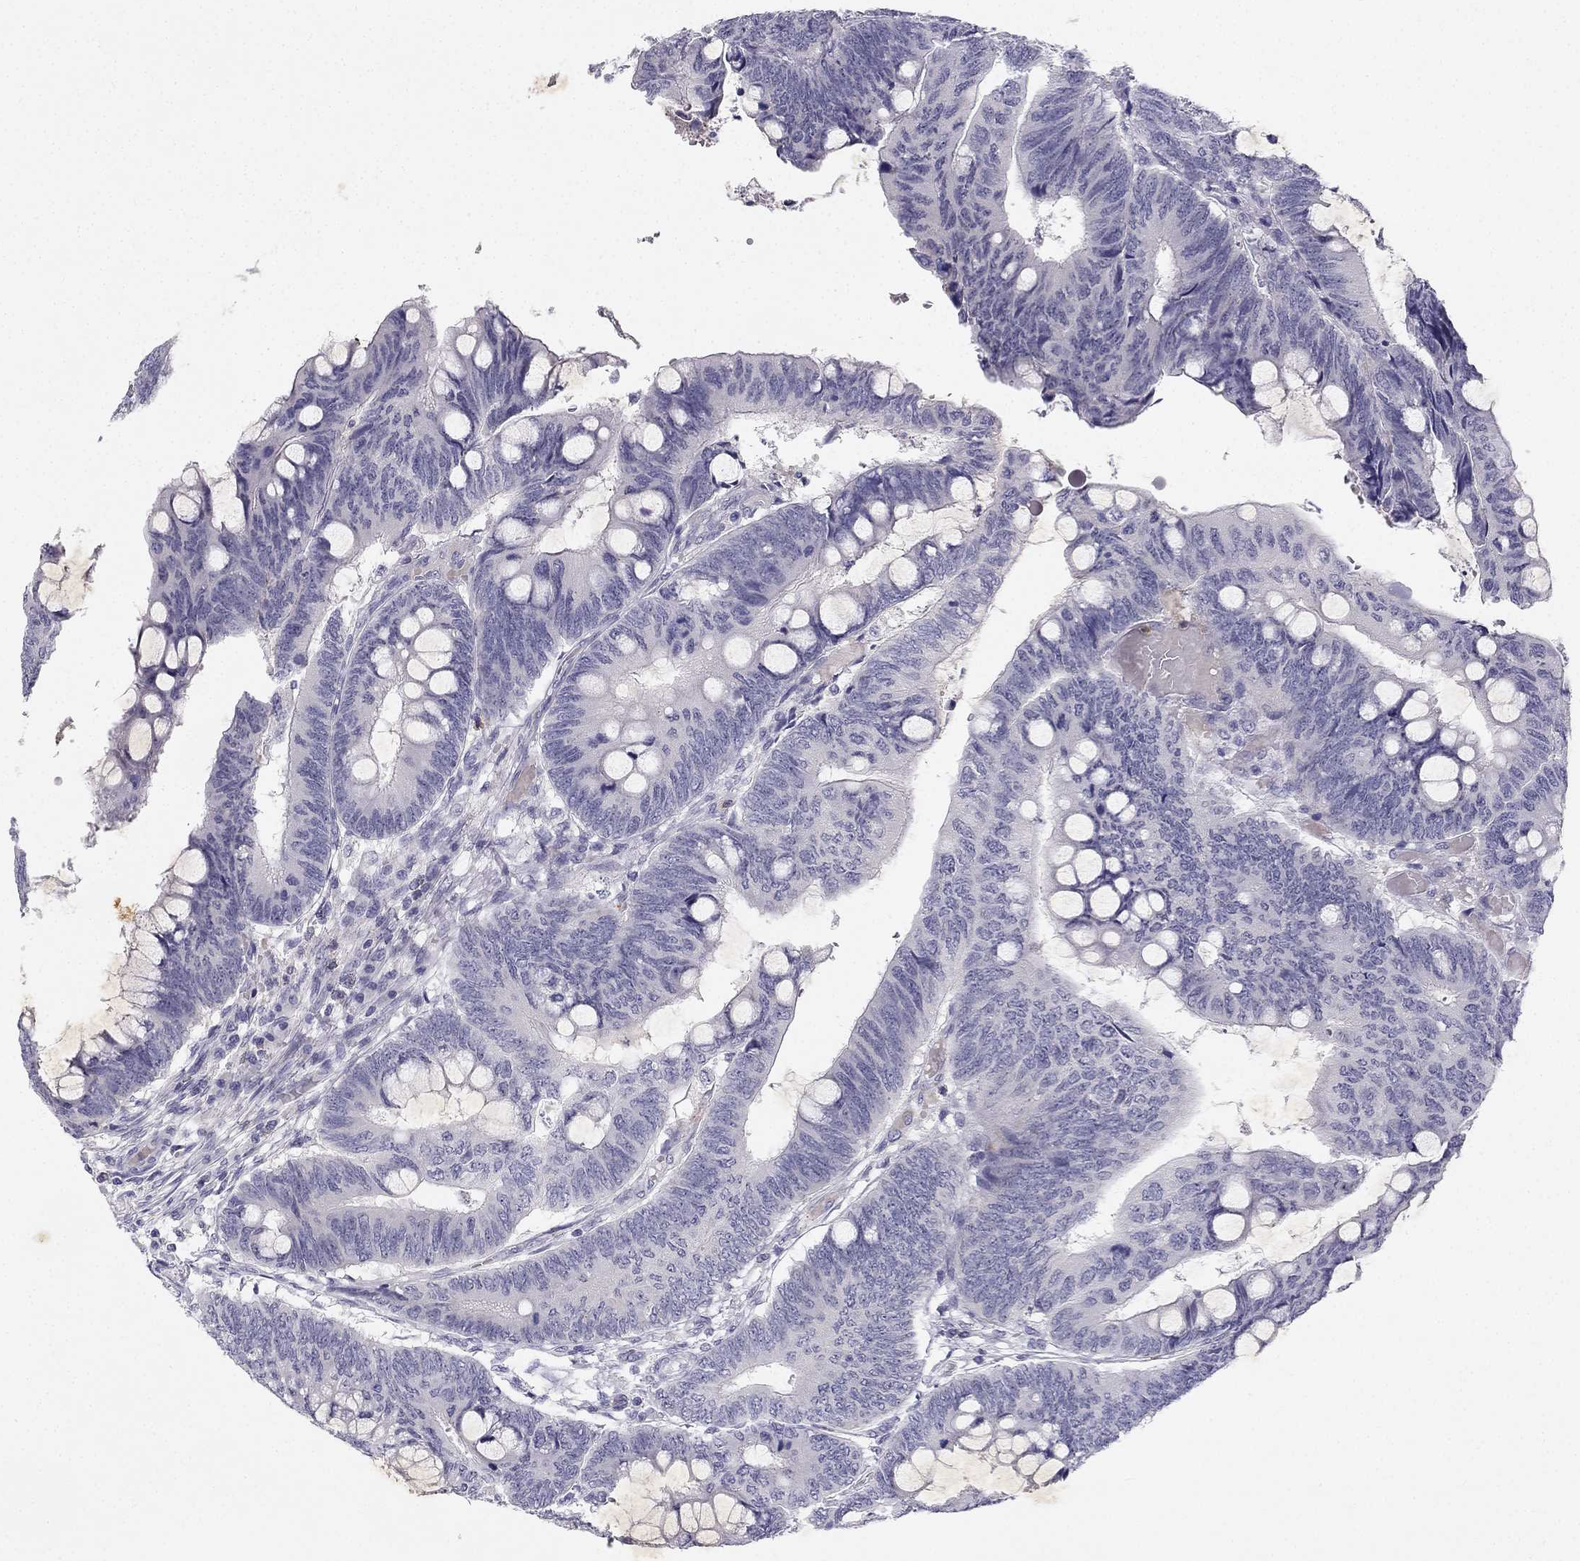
{"staining": {"intensity": "negative", "quantity": "none", "location": "none"}, "tissue": "colorectal cancer", "cell_type": "Tumor cells", "image_type": "cancer", "snomed": [{"axis": "morphology", "description": "Normal tissue, NOS"}, {"axis": "morphology", "description": "Adenocarcinoma, NOS"}, {"axis": "topography", "description": "Rectum"}], "caption": "The immunohistochemistry histopathology image has no significant positivity in tumor cells of adenocarcinoma (colorectal) tissue.", "gene": "SLC6A4", "patient": {"sex": "male", "age": 92}}